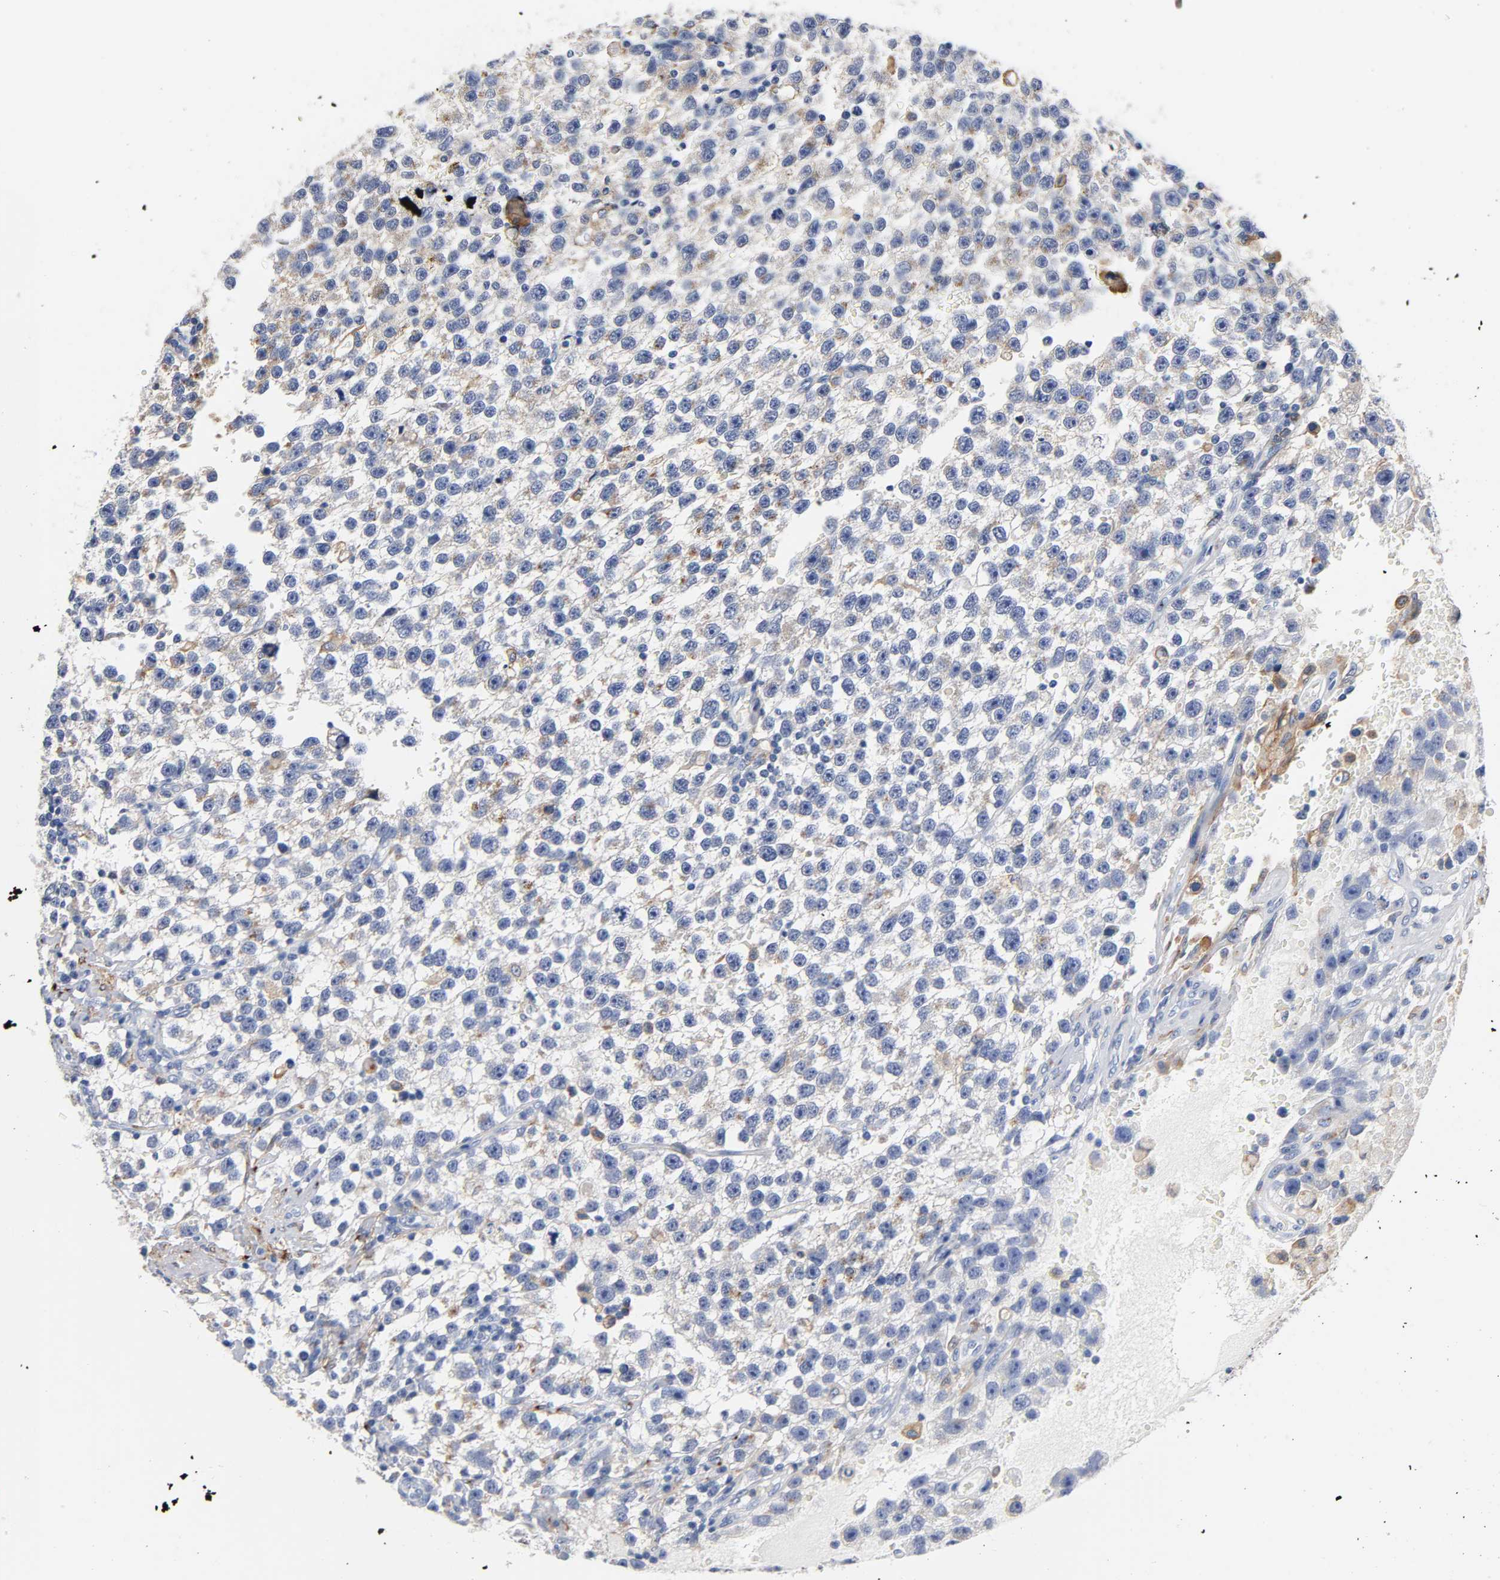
{"staining": {"intensity": "negative", "quantity": "none", "location": "none"}, "tissue": "testis cancer", "cell_type": "Tumor cells", "image_type": "cancer", "snomed": [{"axis": "morphology", "description": "Seminoma, NOS"}, {"axis": "topography", "description": "Testis"}], "caption": "Tumor cells show no significant protein expression in testis cancer.", "gene": "LRP1", "patient": {"sex": "male", "age": 33}}